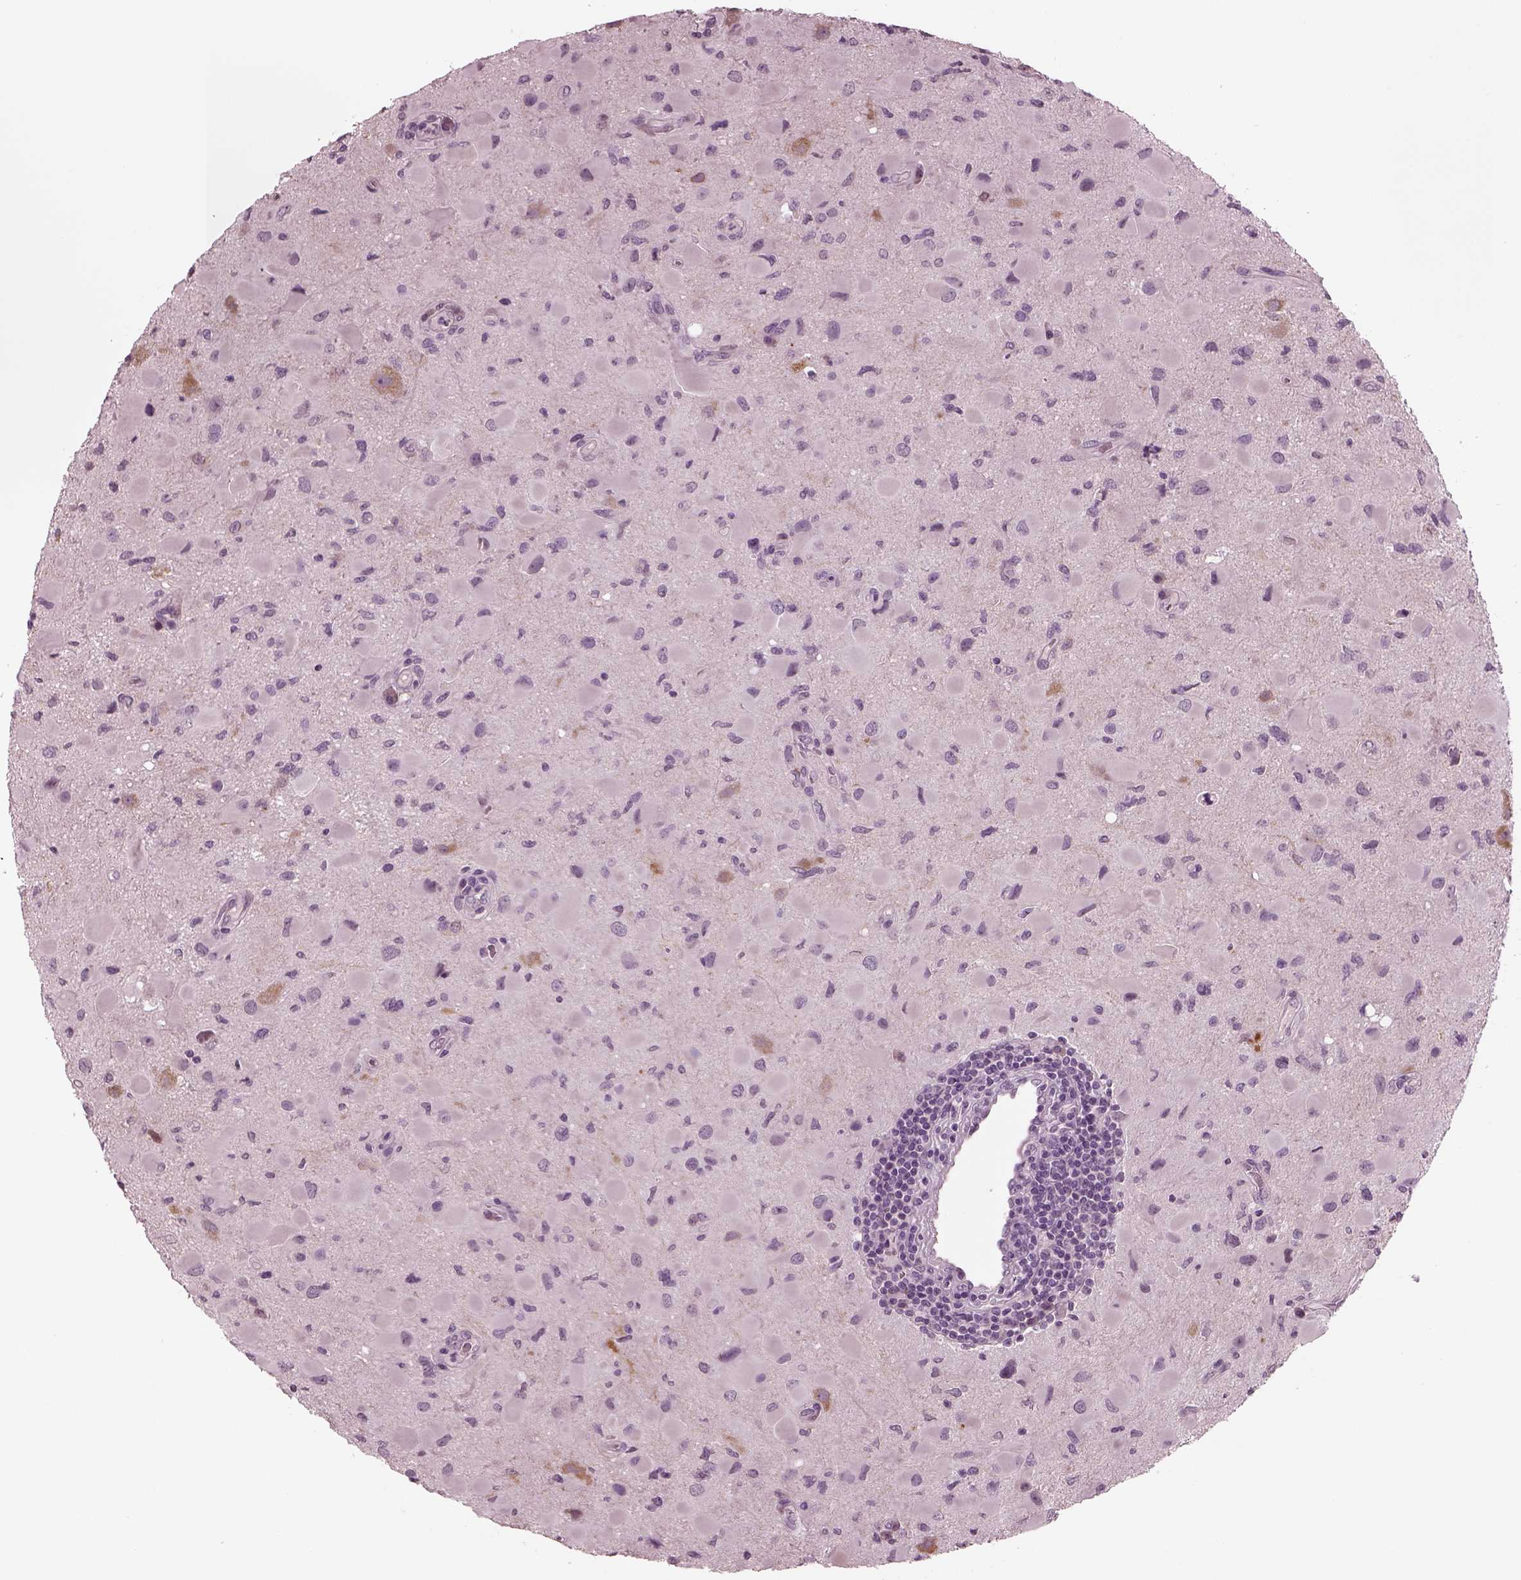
{"staining": {"intensity": "negative", "quantity": "none", "location": "none"}, "tissue": "glioma", "cell_type": "Tumor cells", "image_type": "cancer", "snomed": [{"axis": "morphology", "description": "Glioma, malignant, Low grade"}, {"axis": "topography", "description": "Brain"}], "caption": "Image shows no protein expression in tumor cells of malignant low-grade glioma tissue. Brightfield microscopy of immunohistochemistry stained with DAB (brown) and hematoxylin (blue), captured at high magnification.", "gene": "CLCN4", "patient": {"sex": "female", "age": 32}}